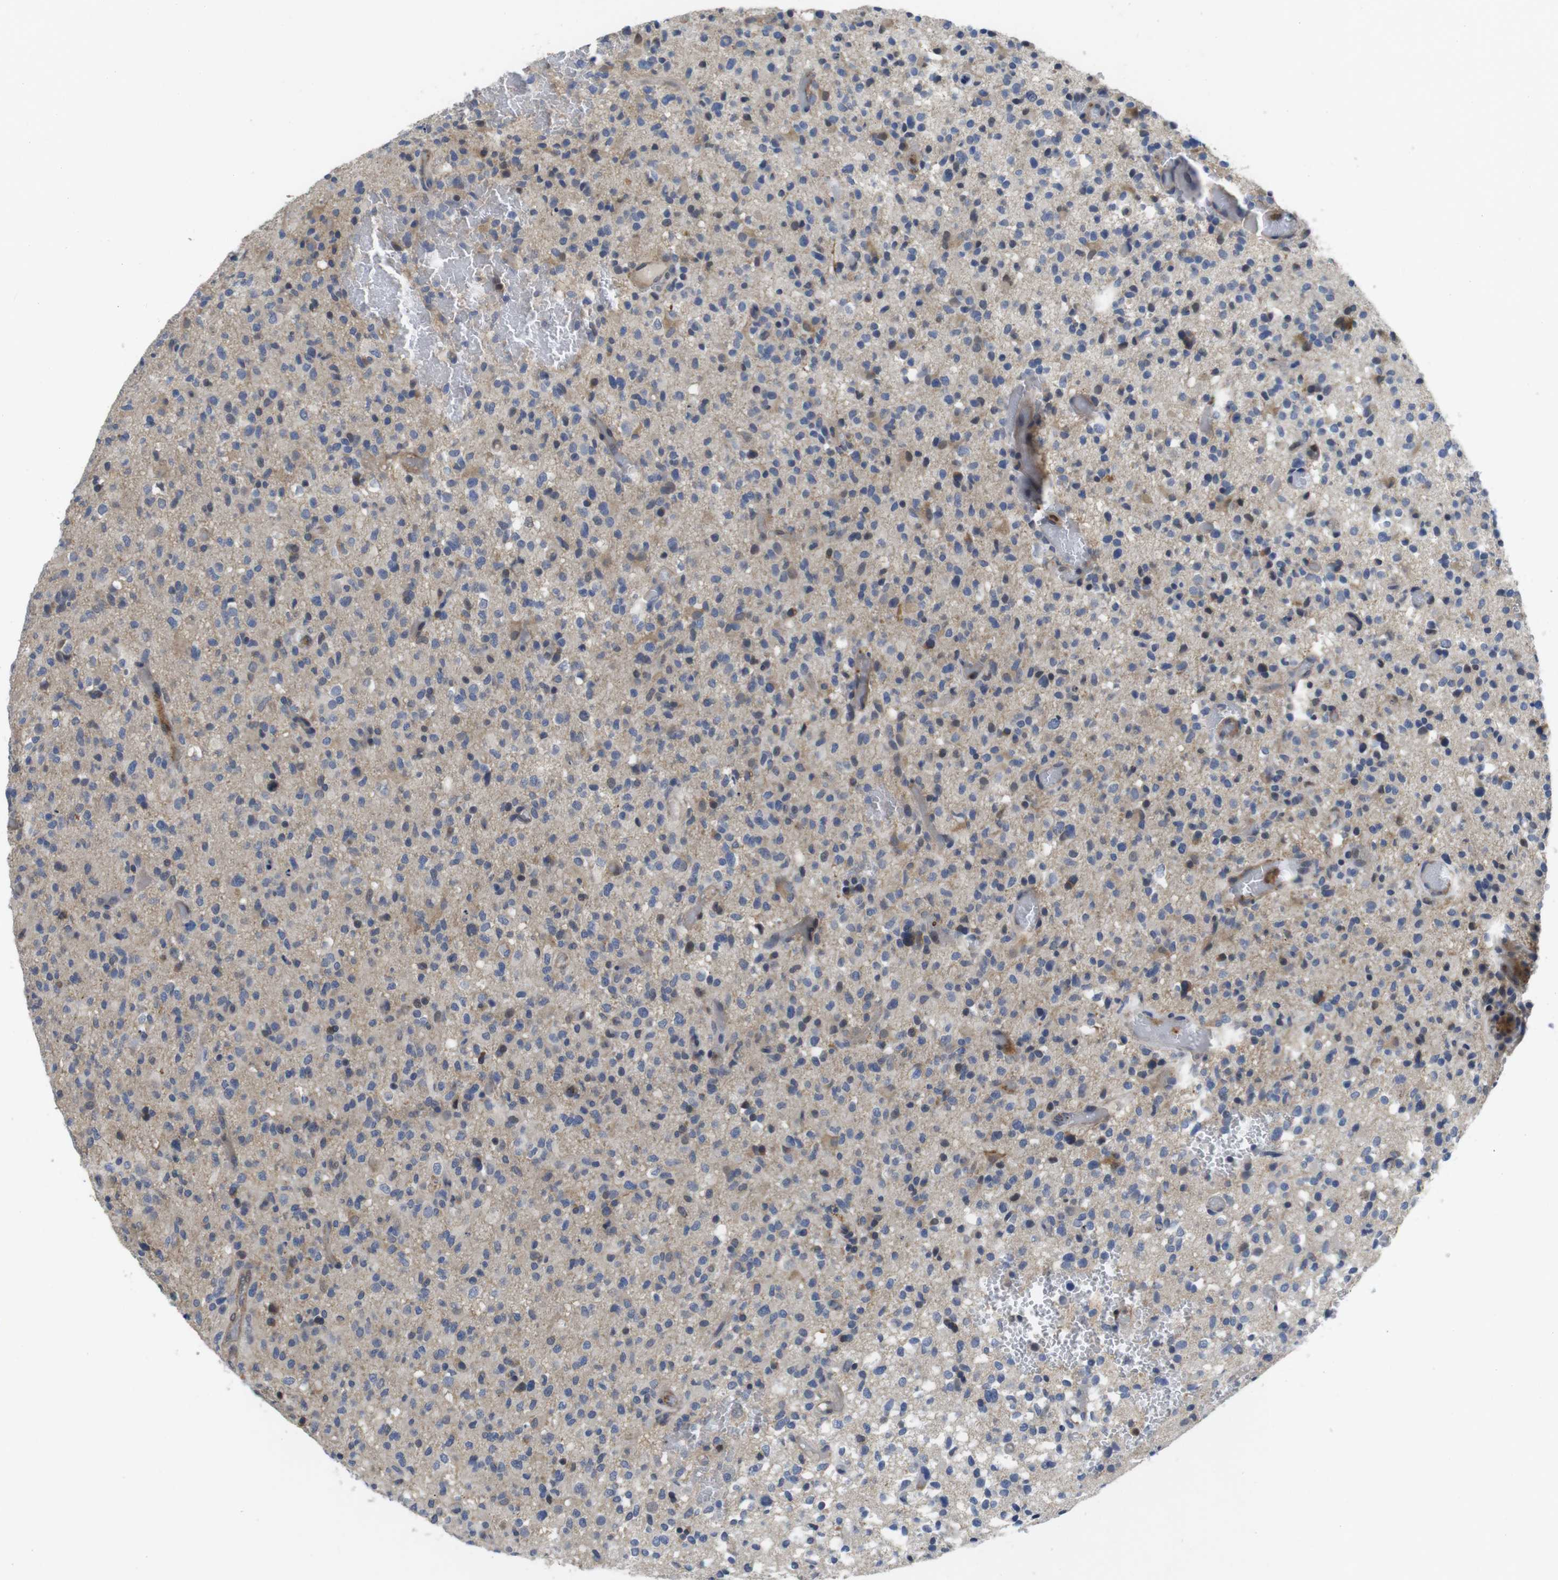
{"staining": {"intensity": "moderate", "quantity": "<25%", "location": "cytoplasmic/membranous,nuclear"}, "tissue": "glioma", "cell_type": "Tumor cells", "image_type": "cancer", "snomed": [{"axis": "morphology", "description": "Glioma, malignant, High grade"}, {"axis": "topography", "description": "Brain"}], "caption": "Tumor cells show moderate cytoplasmic/membranous and nuclear positivity in approximately <25% of cells in high-grade glioma (malignant).", "gene": "FNTA", "patient": {"sex": "male", "age": 71}}